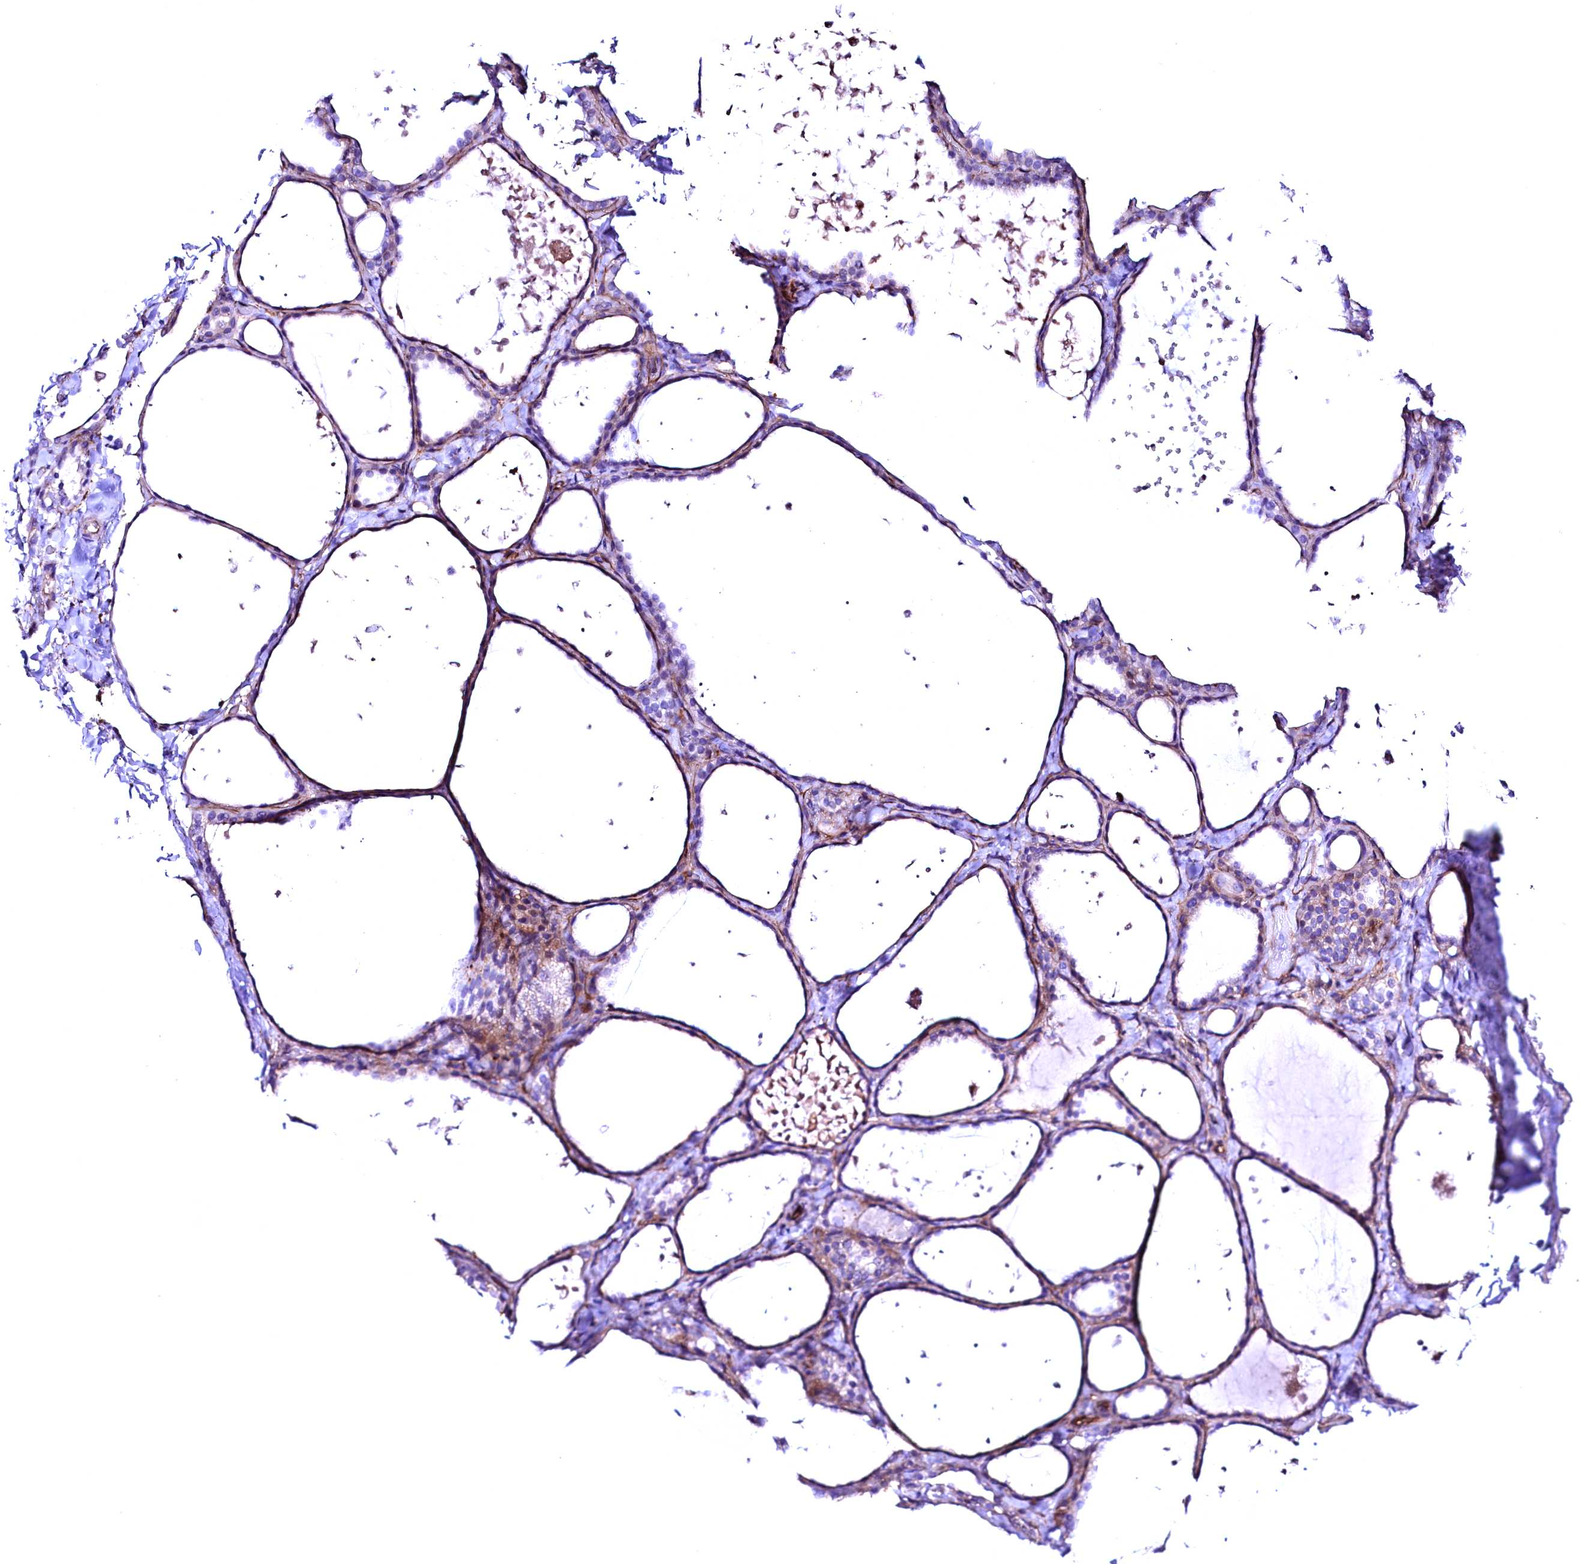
{"staining": {"intensity": "weak", "quantity": "25%-75%", "location": "cytoplasmic/membranous"}, "tissue": "thyroid gland", "cell_type": "Glandular cells", "image_type": "normal", "snomed": [{"axis": "morphology", "description": "Normal tissue, NOS"}, {"axis": "topography", "description": "Thyroid gland"}], "caption": "The image reveals a brown stain indicating the presence of a protein in the cytoplasmic/membranous of glandular cells in thyroid gland. The staining is performed using DAB (3,3'-diaminobenzidine) brown chromogen to label protein expression. The nuclei are counter-stained blue using hematoxylin.", "gene": "SLF1", "patient": {"sex": "female", "age": 44}}